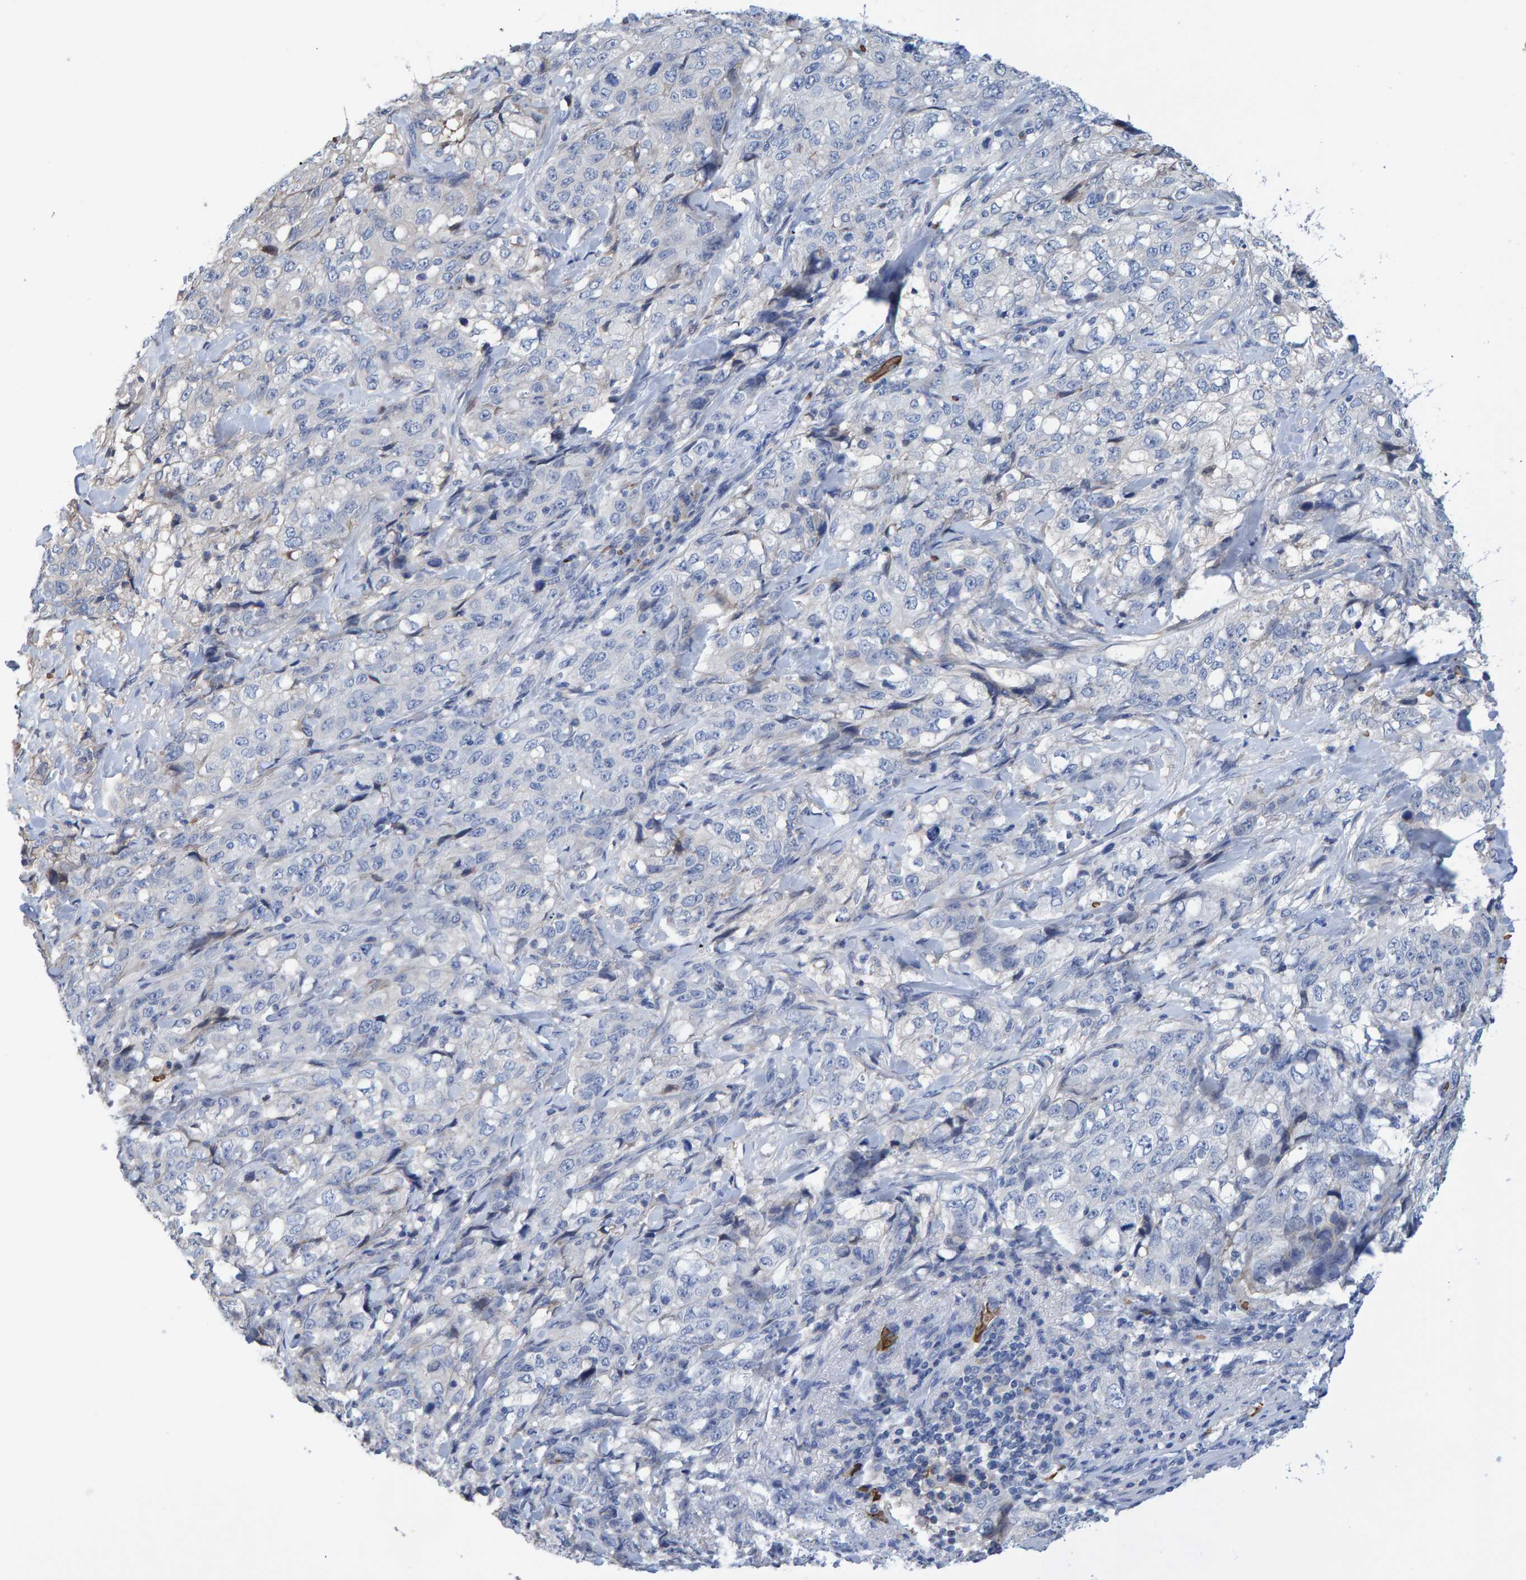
{"staining": {"intensity": "negative", "quantity": "none", "location": "none"}, "tissue": "stomach cancer", "cell_type": "Tumor cells", "image_type": "cancer", "snomed": [{"axis": "morphology", "description": "Adenocarcinoma, NOS"}, {"axis": "topography", "description": "Stomach"}], "caption": "Stomach cancer (adenocarcinoma) stained for a protein using immunohistochemistry reveals no expression tumor cells.", "gene": "VPS9D1", "patient": {"sex": "male", "age": 48}}